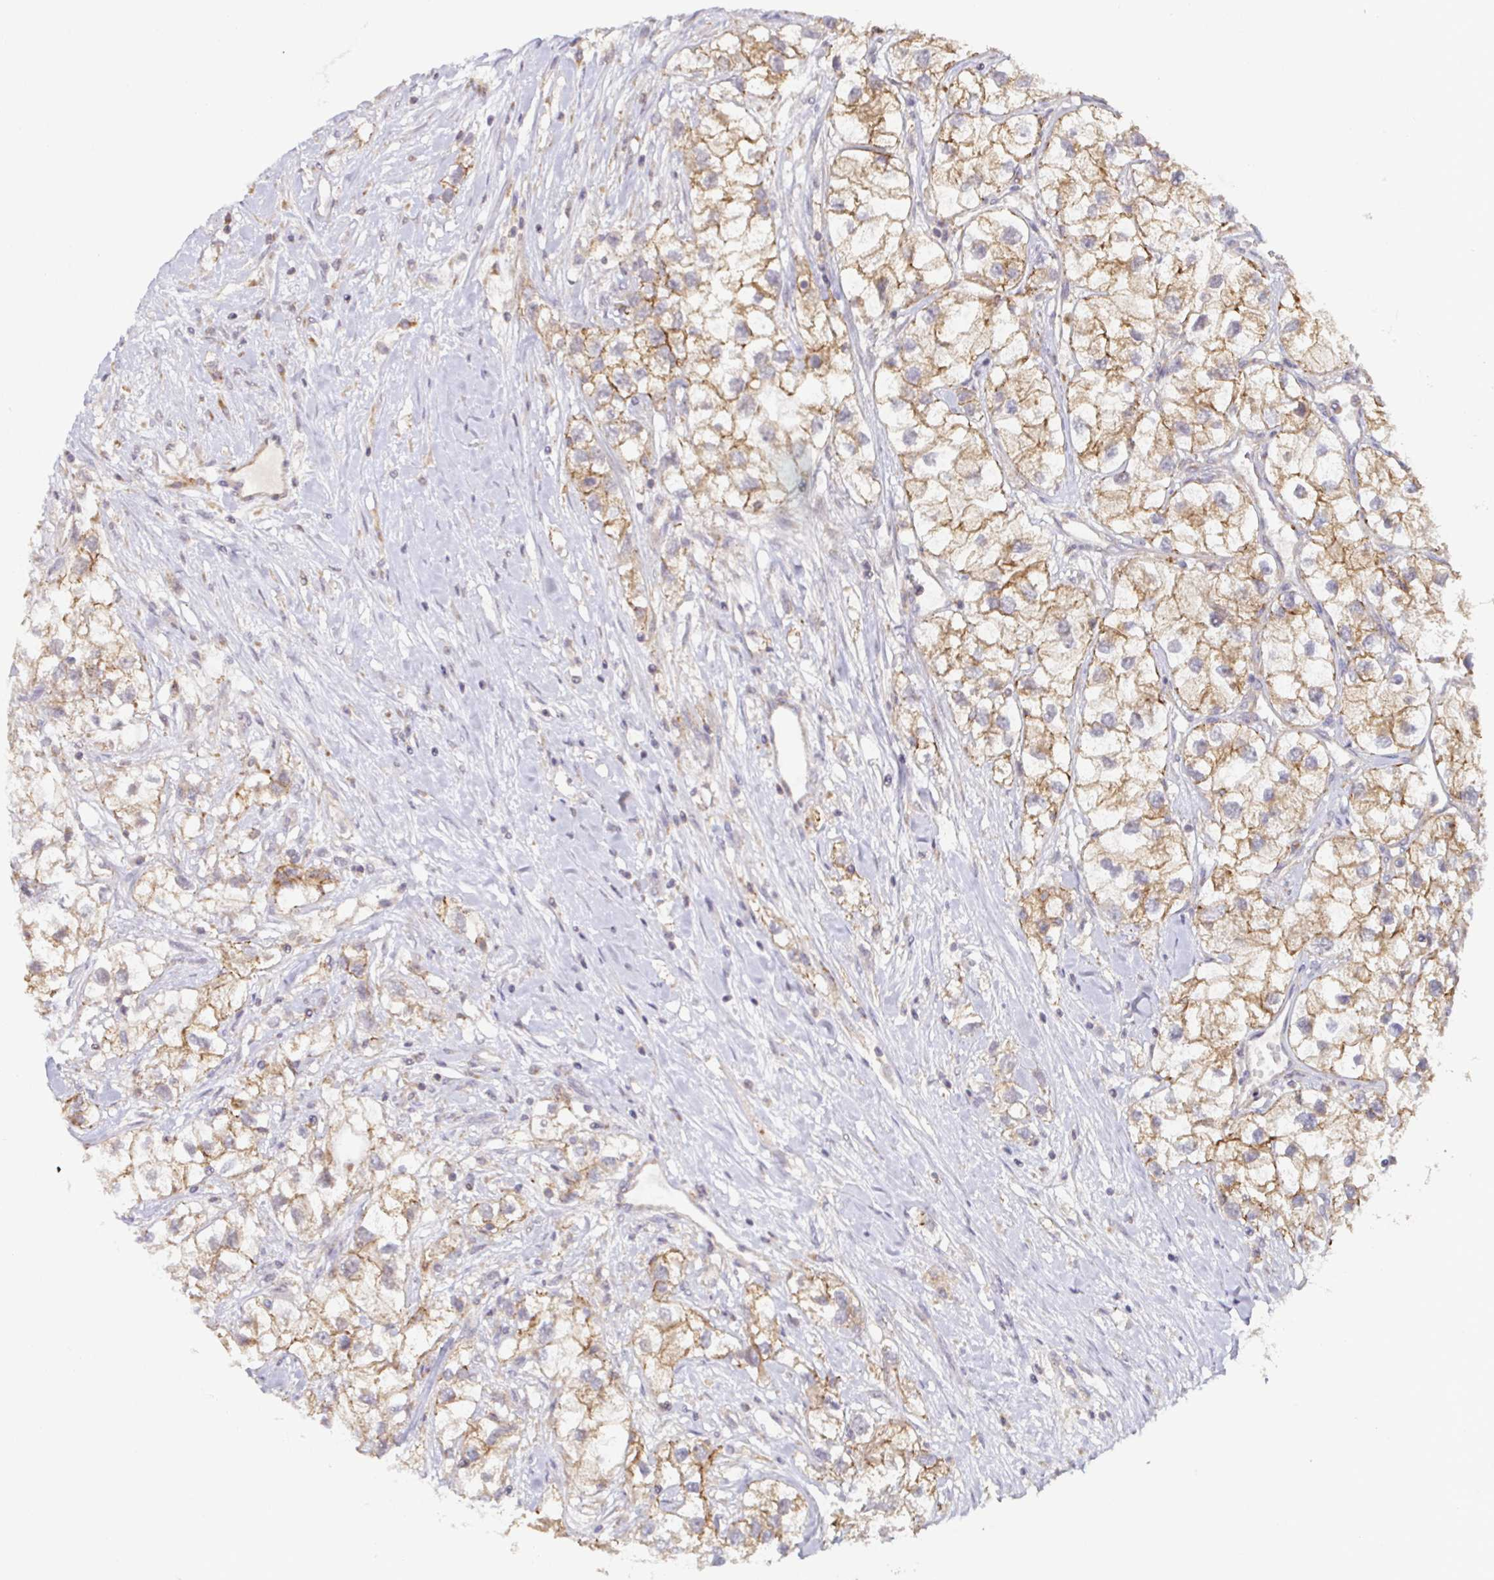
{"staining": {"intensity": "moderate", "quantity": ">75%", "location": "cytoplasmic/membranous"}, "tissue": "renal cancer", "cell_type": "Tumor cells", "image_type": "cancer", "snomed": [{"axis": "morphology", "description": "Adenocarcinoma, NOS"}, {"axis": "topography", "description": "Kidney"}], "caption": "A histopathology image of renal cancer stained for a protein reveals moderate cytoplasmic/membranous brown staining in tumor cells.", "gene": "CDH18", "patient": {"sex": "male", "age": 59}}